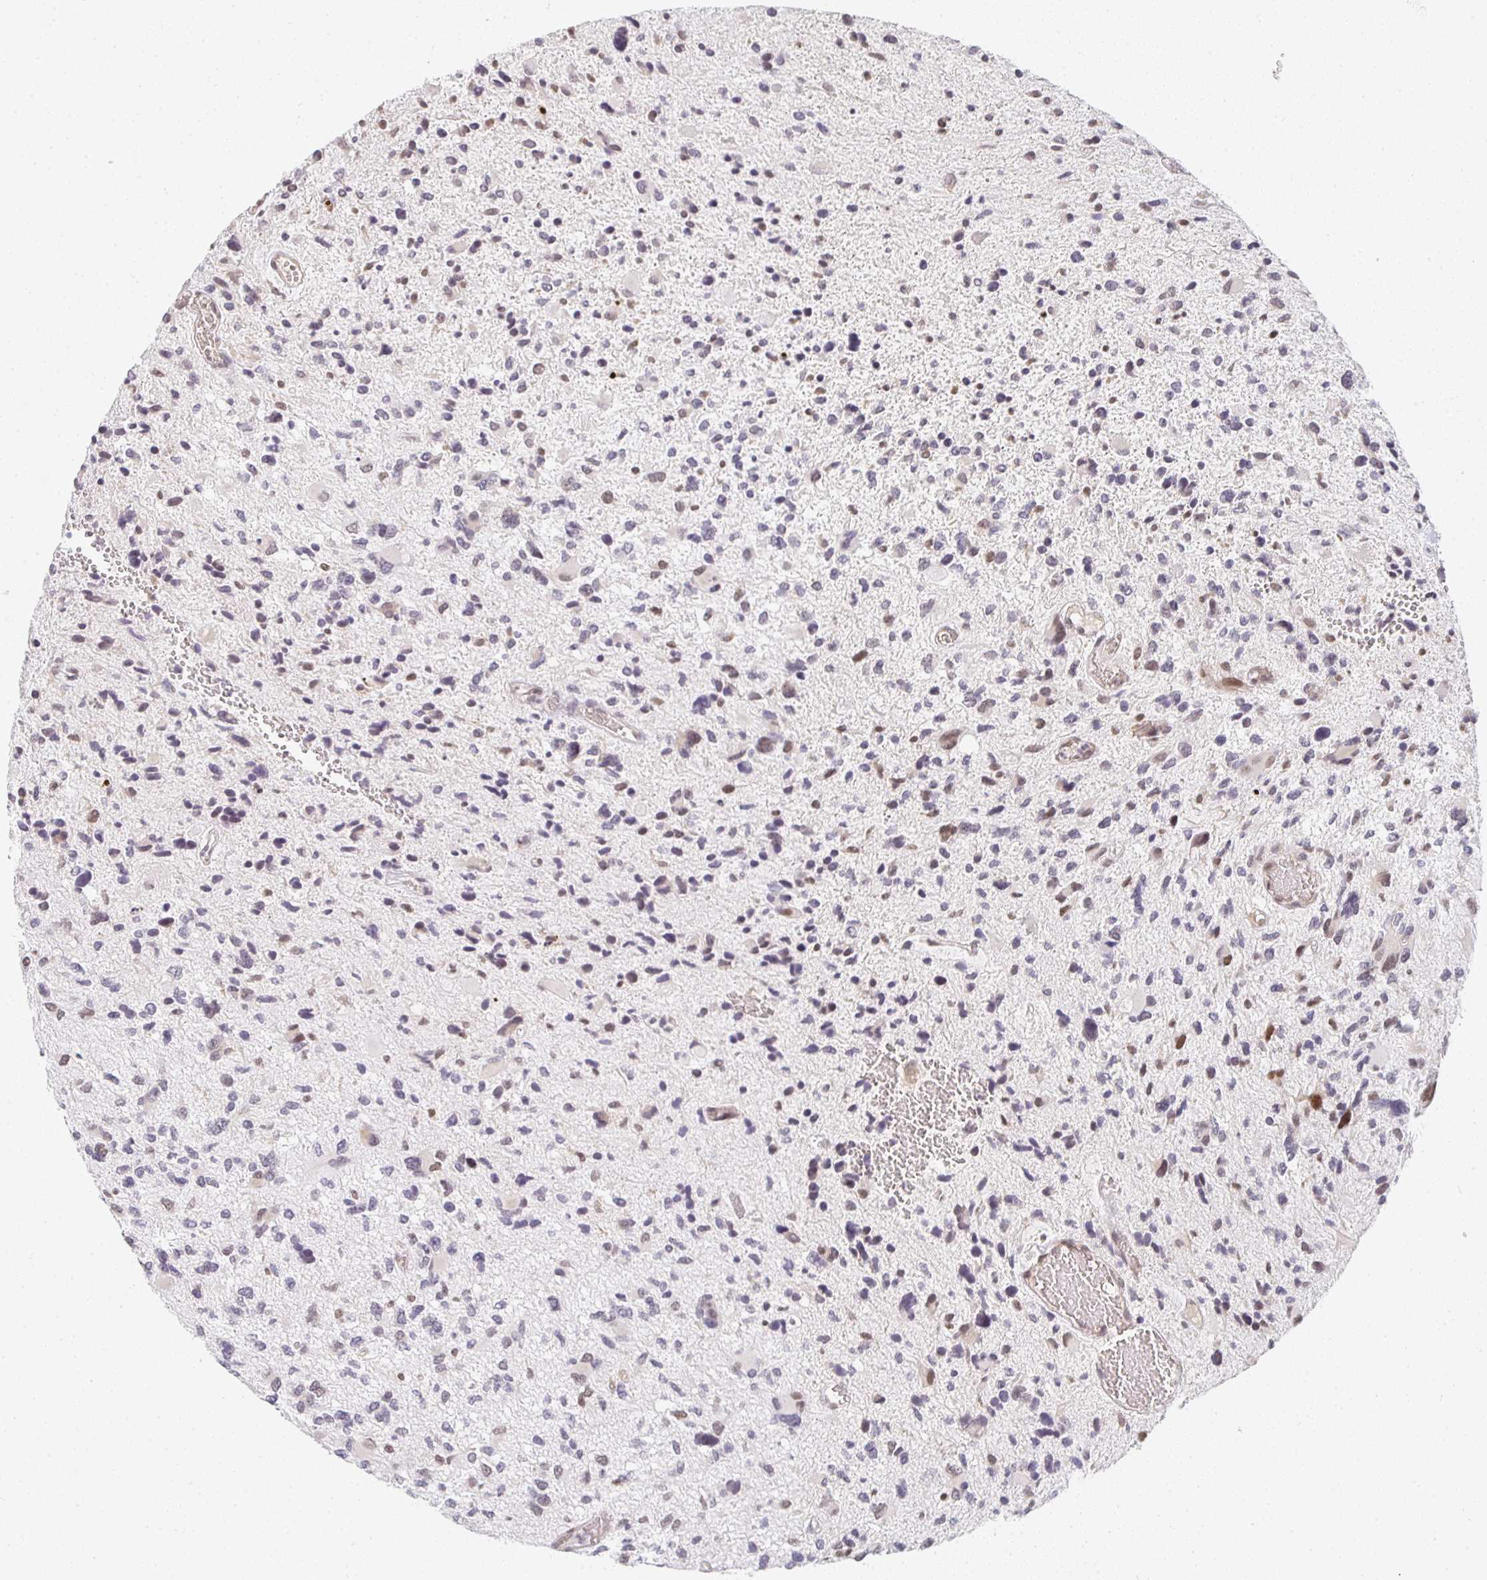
{"staining": {"intensity": "weak", "quantity": "<25%", "location": "nuclear"}, "tissue": "glioma", "cell_type": "Tumor cells", "image_type": "cancer", "snomed": [{"axis": "morphology", "description": "Glioma, malignant, High grade"}, {"axis": "topography", "description": "Brain"}], "caption": "Tumor cells are negative for brown protein staining in glioma.", "gene": "SMARCA2", "patient": {"sex": "female", "age": 11}}